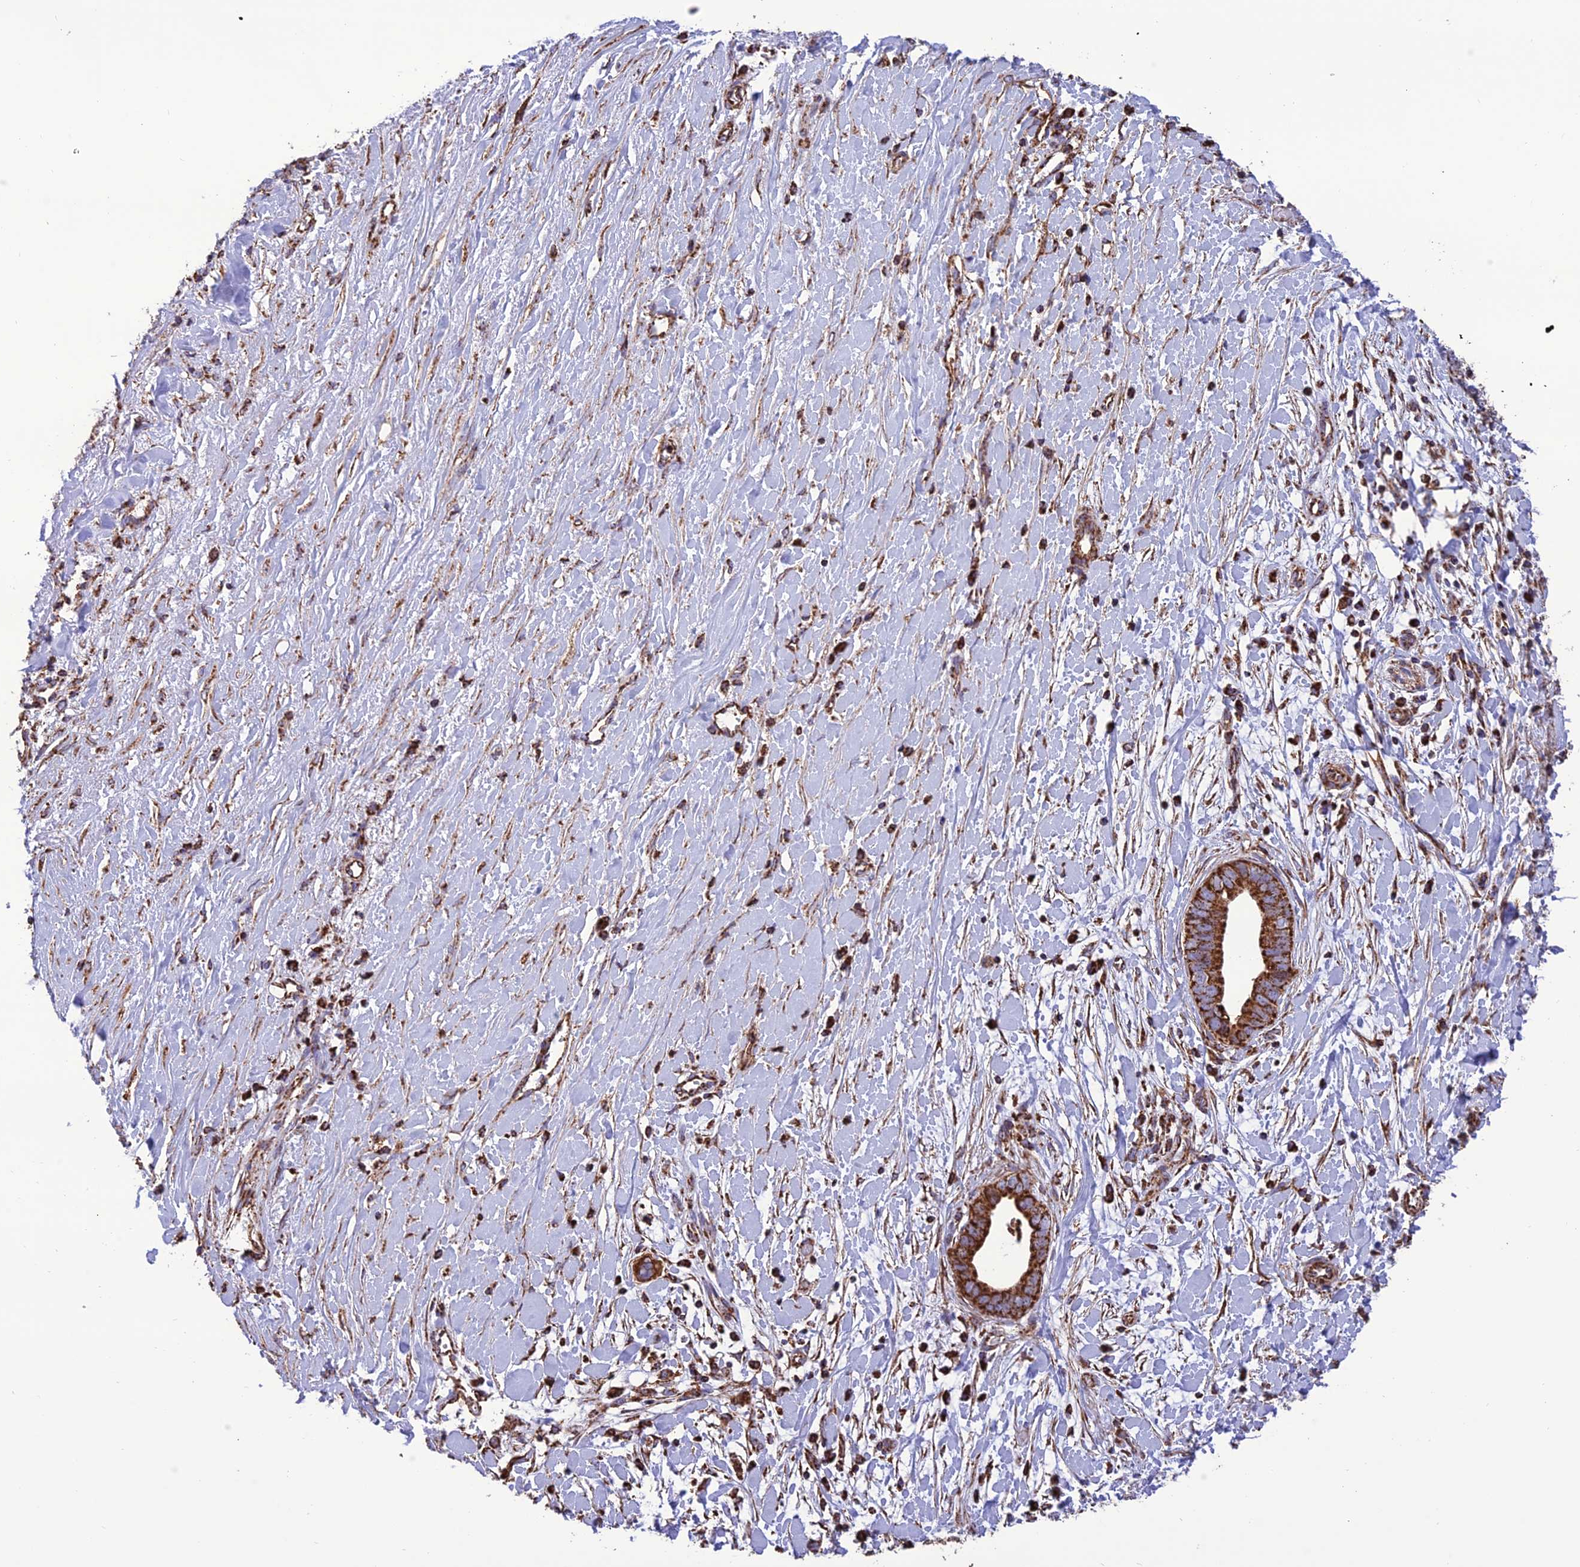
{"staining": {"intensity": "strong", "quantity": ">75%", "location": "cytoplasmic/membranous"}, "tissue": "liver cancer", "cell_type": "Tumor cells", "image_type": "cancer", "snomed": [{"axis": "morphology", "description": "Cholangiocarcinoma"}, {"axis": "topography", "description": "Liver"}], "caption": "Protein analysis of liver cancer (cholangiocarcinoma) tissue exhibits strong cytoplasmic/membranous staining in approximately >75% of tumor cells.", "gene": "NDUFAF1", "patient": {"sex": "female", "age": 79}}